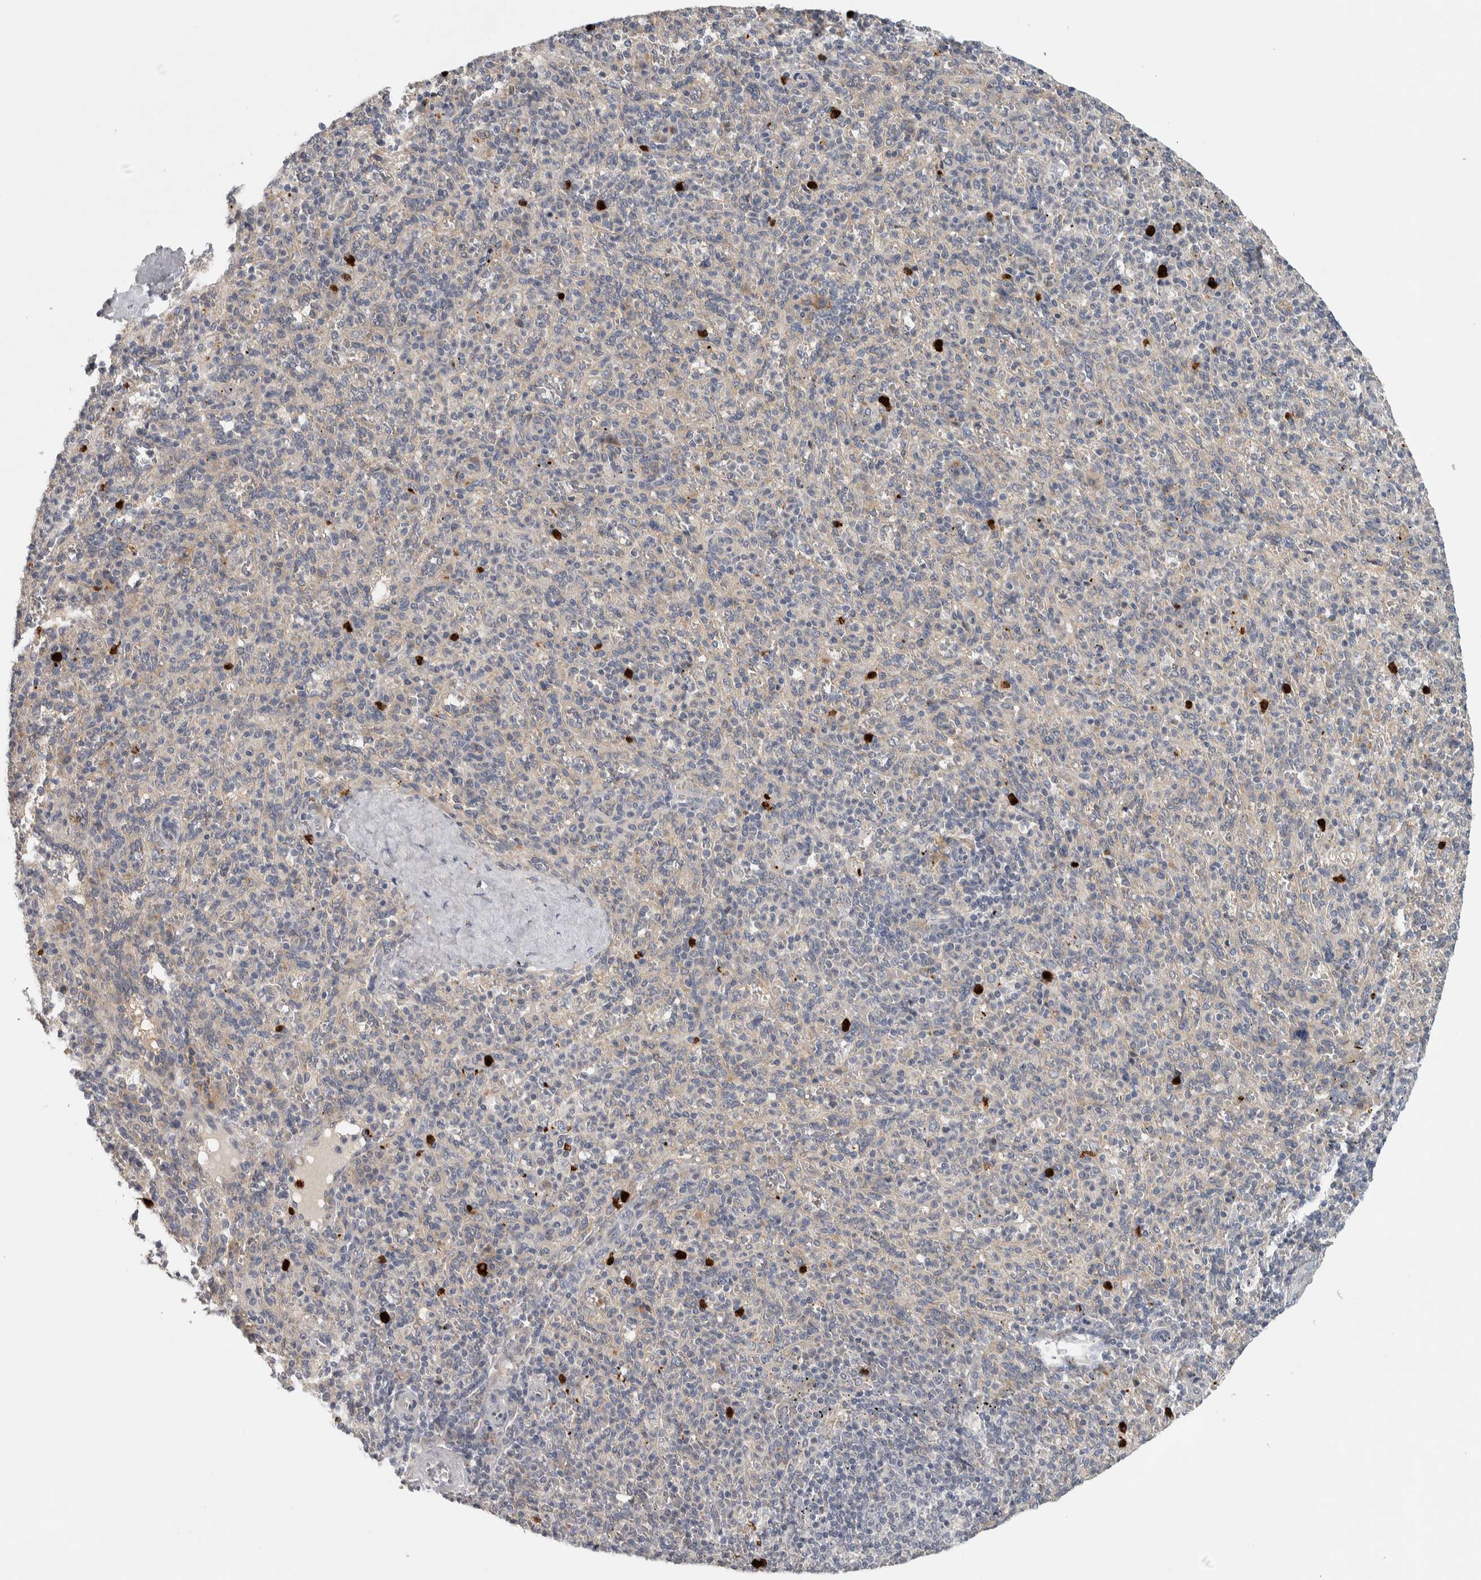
{"staining": {"intensity": "weak", "quantity": "25%-75%", "location": "cytoplasmic/membranous"}, "tissue": "spleen", "cell_type": "Cells in red pulp", "image_type": "normal", "snomed": [{"axis": "morphology", "description": "Normal tissue, NOS"}, {"axis": "topography", "description": "Spleen"}], "caption": "Immunohistochemistry (DAB) staining of benign human spleen shows weak cytoplasmic/membranous protein positivity in about 25%-75% of cells in red pulp.", "gene": "ADPRM", "patient": {"sex": "male", "age": 36}}